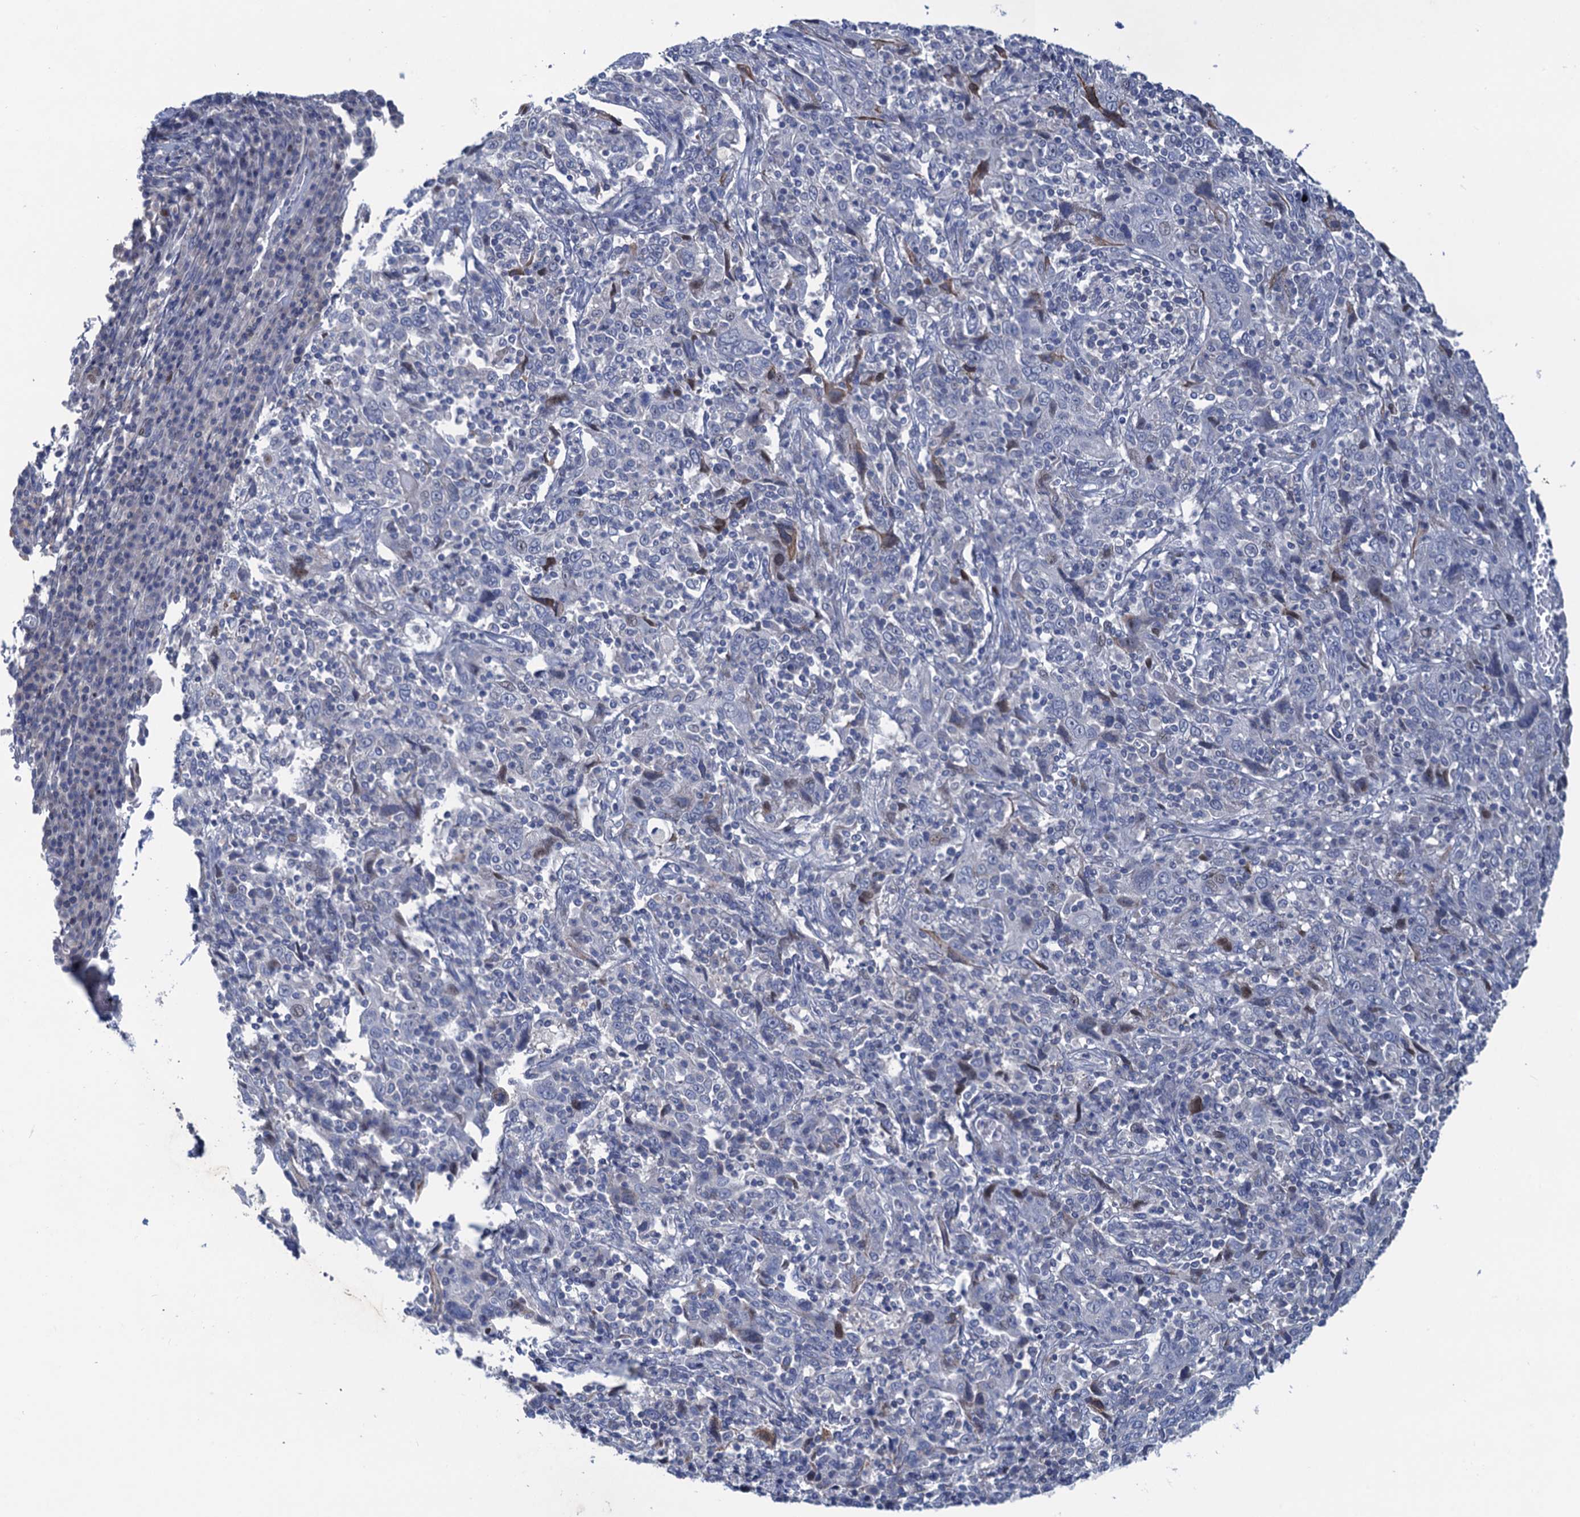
{"staining": {"intensity": "moderate", "quantity": "<25%", "location": "cytoplasmic/membranous,nuclear"}, "tissue": "cervical cancer", "cell_type": "Tumor cells", "image_type": "cancer", "snomed": [{"axis": "morphology", "description": "Squamous cell carcinoma, NOS"}, {"axis": "topography", "description": "Cervix"}], "caption": "Moderate cytoplasmic/membranous and nuclear expression is seen in about <25% of tumor cells in cervical squamous cell carcinoma.", "gene": "ESYT3", "patient": {"sex": "female", "age": 46}}